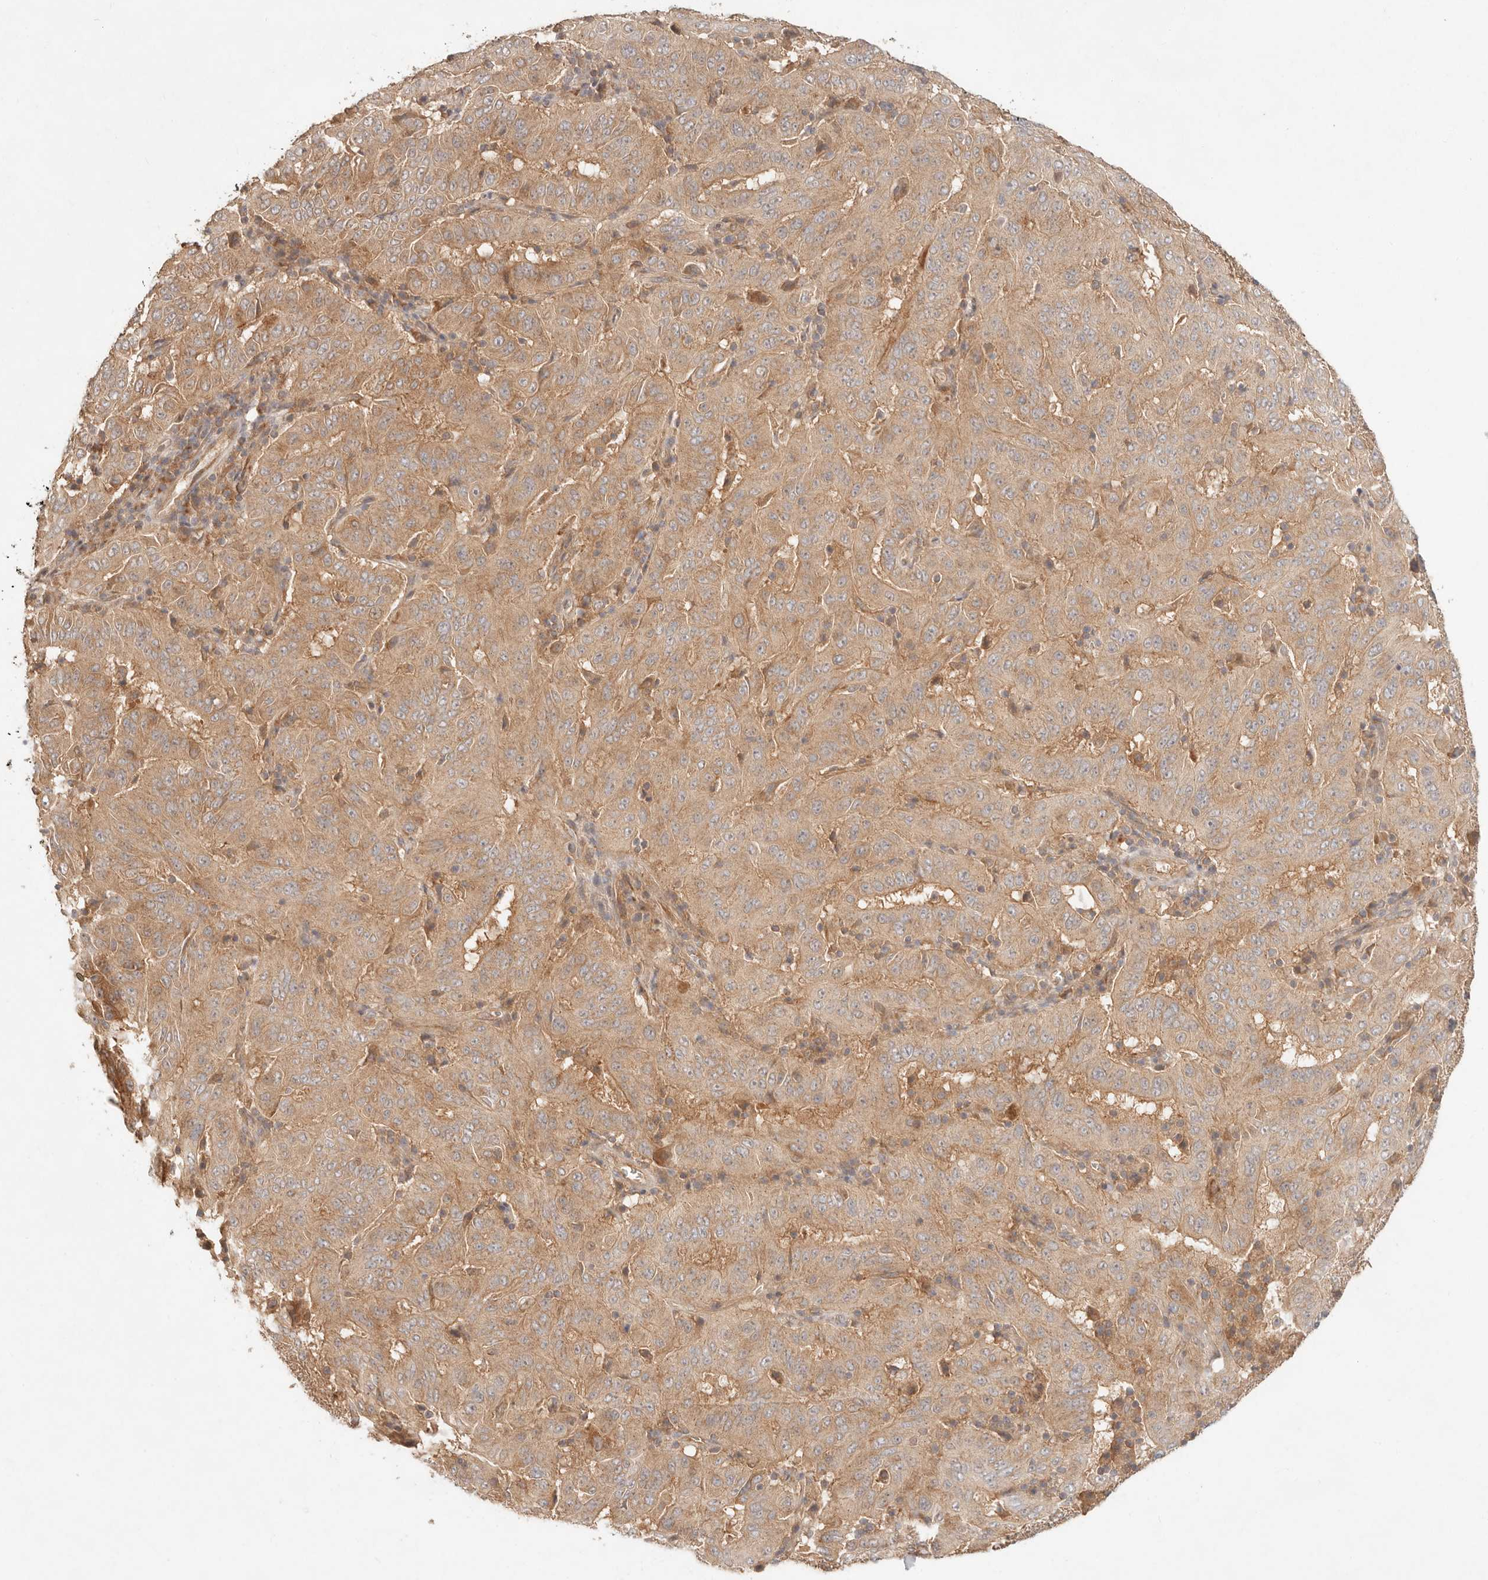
{"staining": {"intensity": "moderate", "quantity": ">75%", "location": "cytoplasmic/membranous"}, "tissue": "pancreatic cancer", "cell_type": "Tumor cells", "image_type": "cancer", "snomed": [{"axis": "morphology", "description": "Adenocarcinoma, NOS"}, {"axis": "topography", "description": "Pancreas"}], "caption": "Brown immunohistochemical staining in human pancreatic cancer (adenocarcinoma) shows moderate cytoplasmic/membranous positivity in approximately >75% of tumor cells. The staining was performed using DAB (3,3'-diaminobenzidine) to visualize the protein expression in brown, while the nuclei were stained in blue with hematoxylin (Magnification: 20x).", "gene": "HECTD3", "patient": {"sex": "male", "age": 63}}